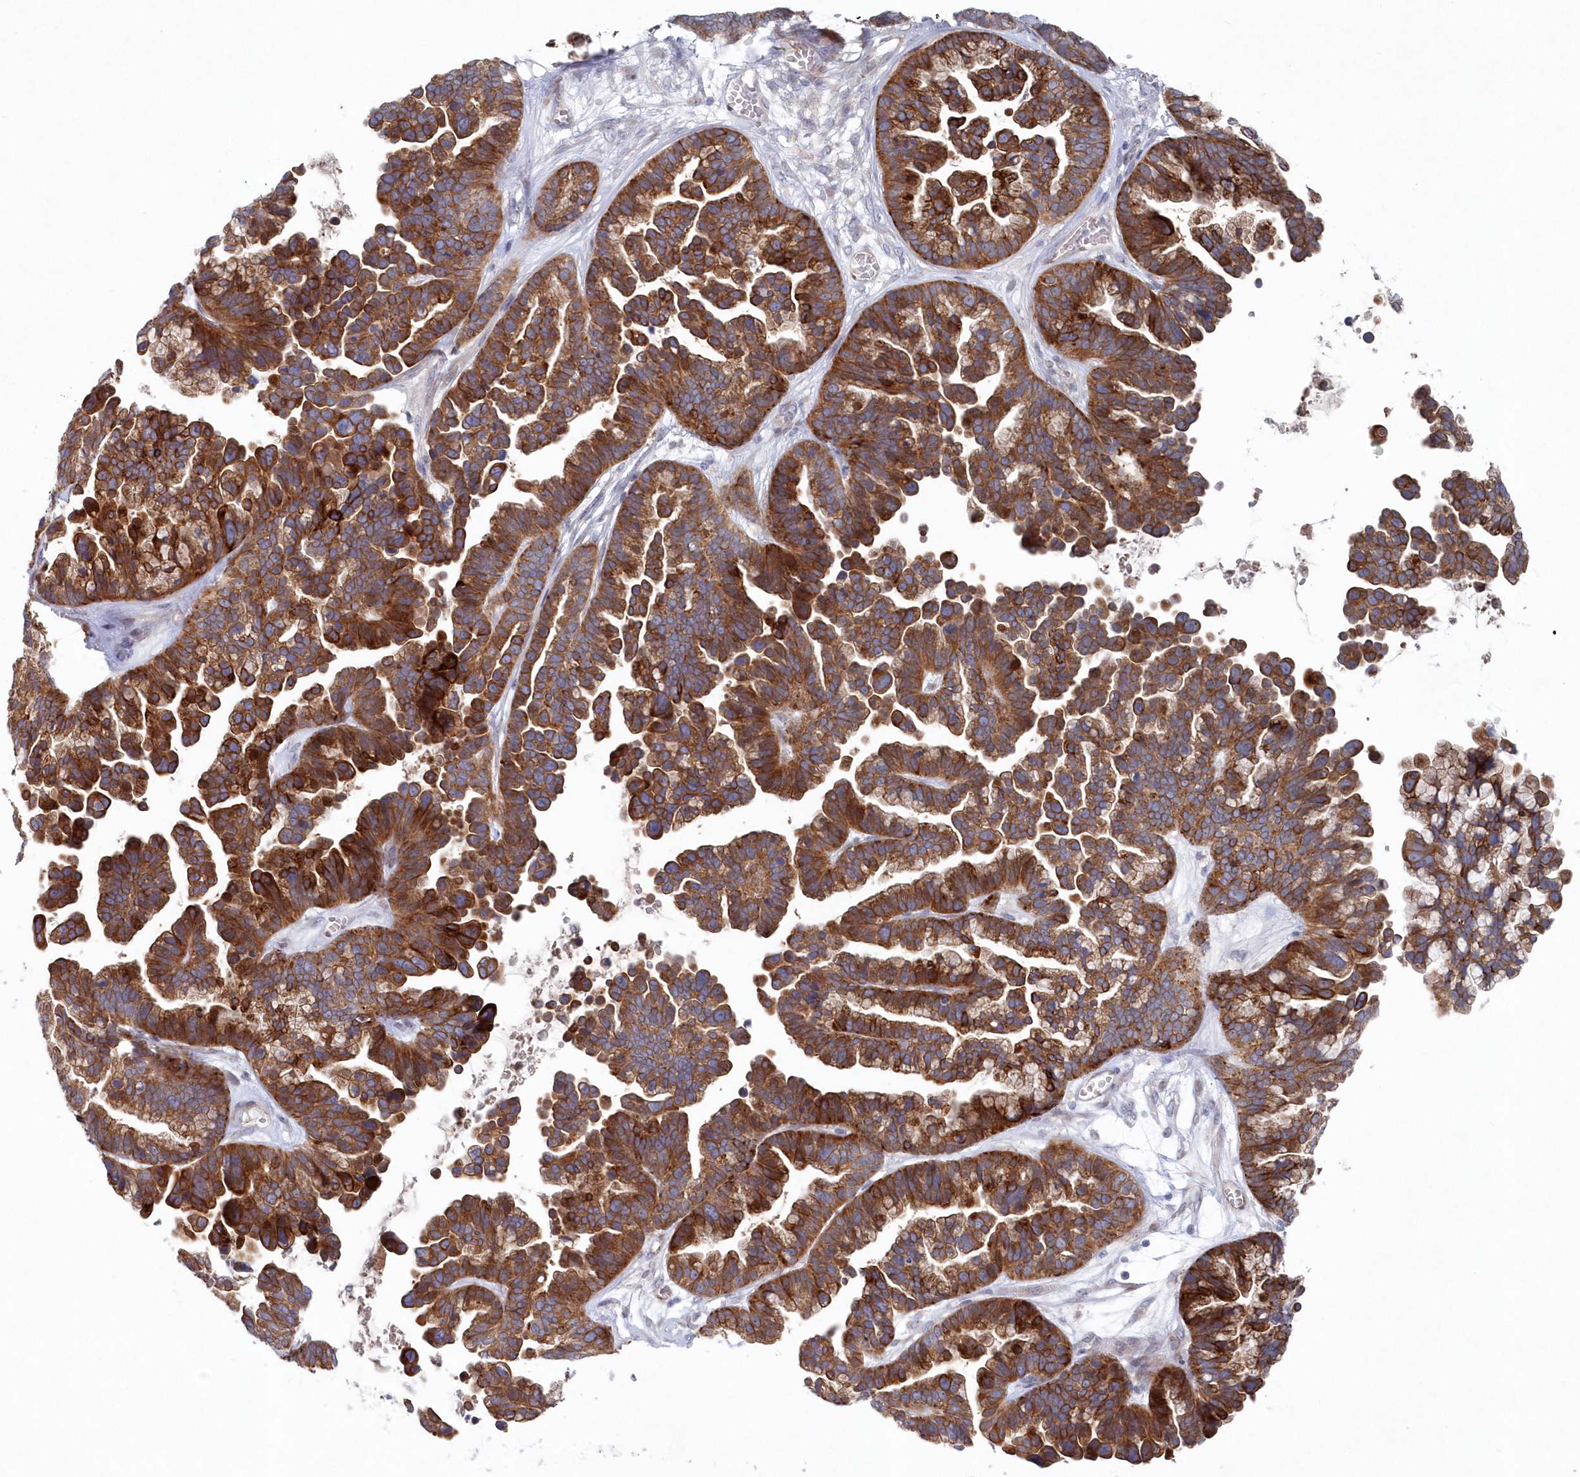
{"staining": {"intensity": "strong", "quantity": ">75%", "location": "cytoplasmic/membranous"}, "tissue": "ovarian cancer", "cell_type": "Tumor cells", "image_type": "cancer", "snomed": [{"axis": "morphology", "description": "Cystadenocarcinoma, serous, NOS"}, {"axis": "topography", "description": "Ovary"}], "caption": "Protein analysis of ovarian cancer tissue reveals strong cytoplasmic/membranous expression in approximately >75% of tumor cells. (IHC, brightfield microscopy, high magnification).", "gene": "KIAA1586", "patient": {"sex": "female", "age": 56}}